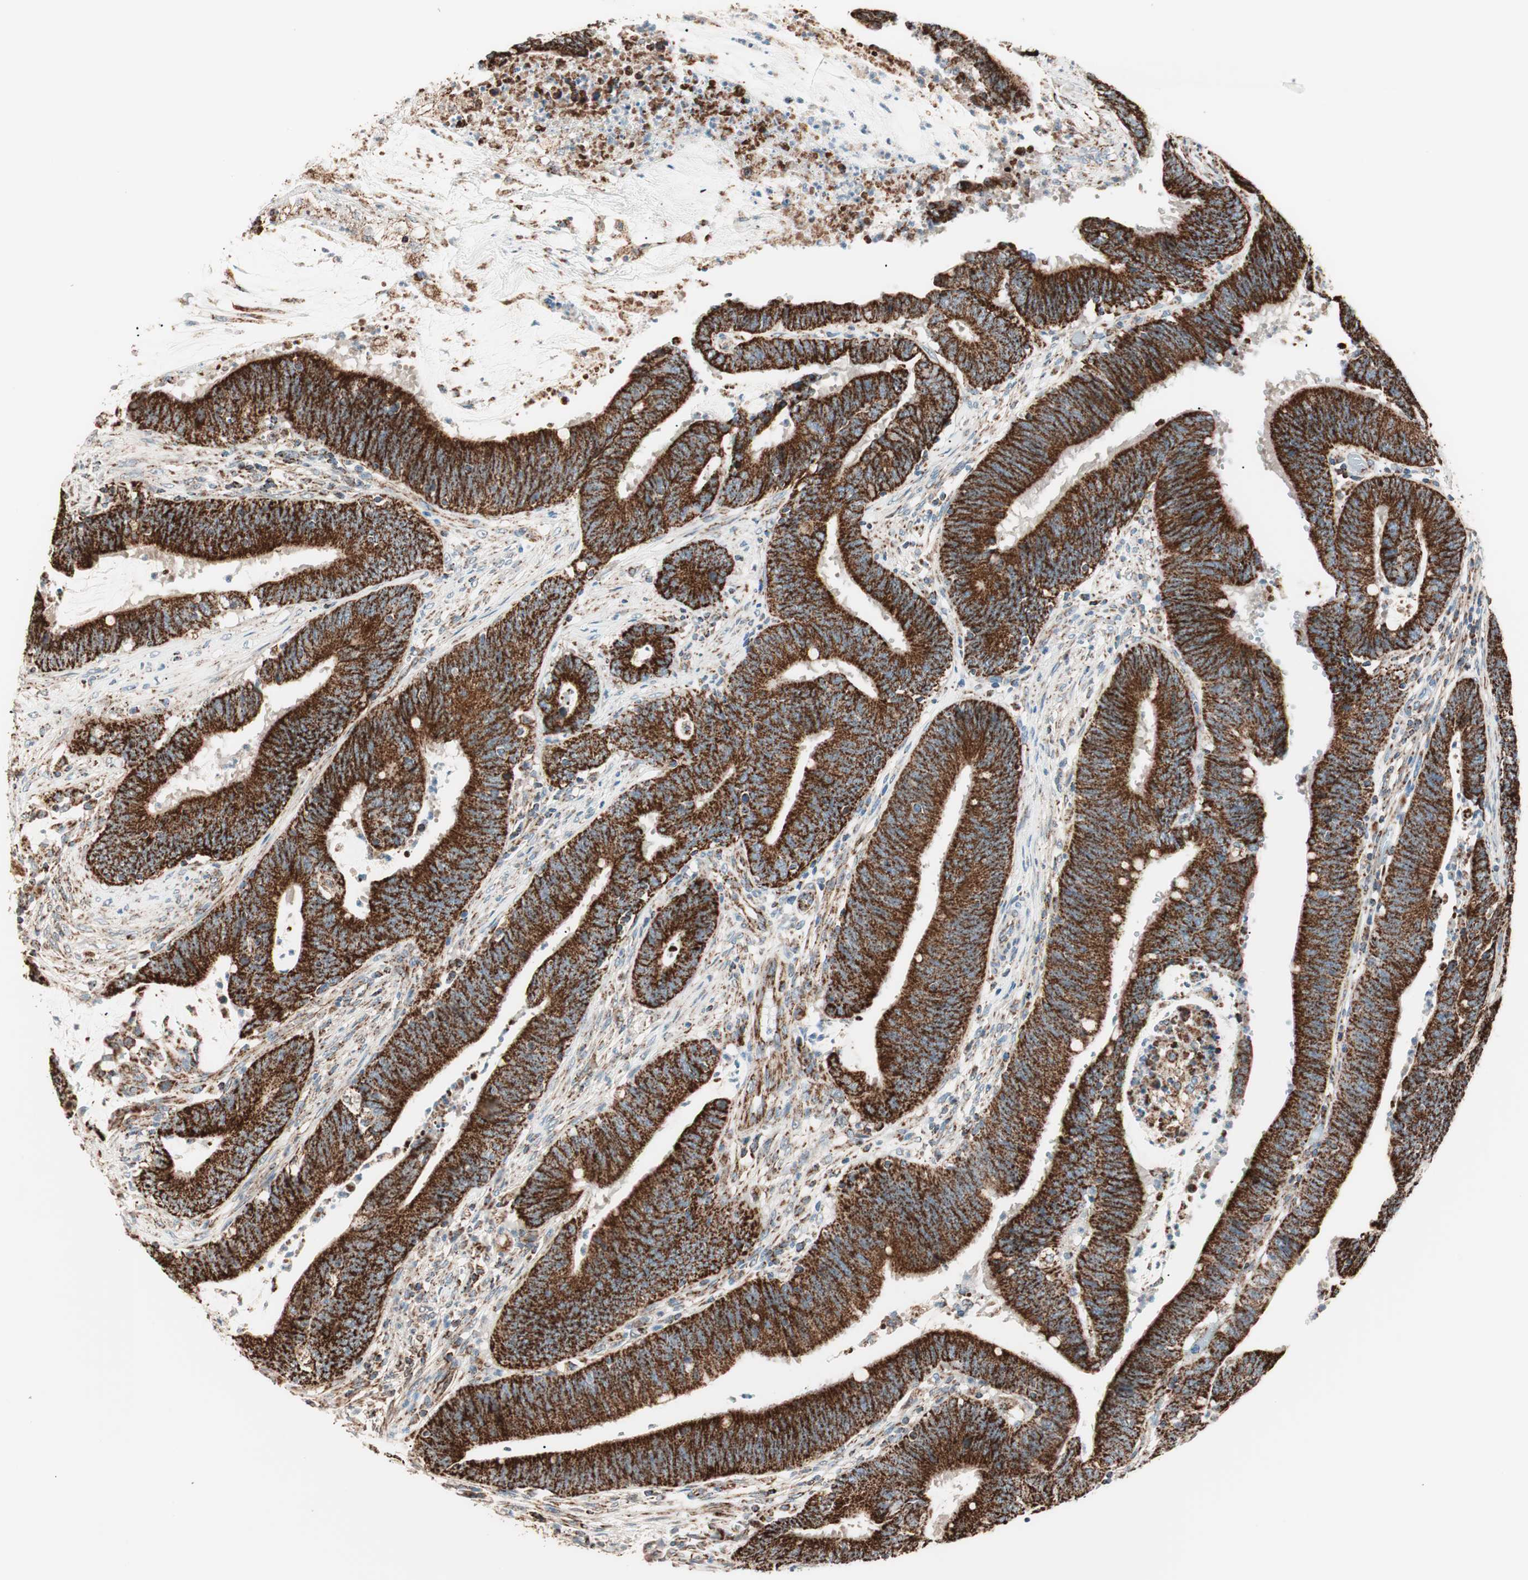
{"staining": {"intensity": "strong", "quantity": ">75%", "location": "cytoplasmic/membranous"}, "tissue": "colorectal cancer", "cell_type": "Tumor cells", "image_type": "cancer", "snomed": [{"axis": "morphology", "description": "Adenocarcinoma, NOS"}, {"axis": "topography", "description": "Rectum"}], "caption": "IHC image of neoplastic tissue: human colorectal cancer (adenocarcinoma) stained using immunohistochemistry (IHC) reveals high levels of strong protein expression localized specifically in the cytoplasmic/membranous of tumor cells, appearing as a cytoplasmic/membranous brown color.", "gene": "TOMM22", "patient": {"sex": "female", "age": 66}}